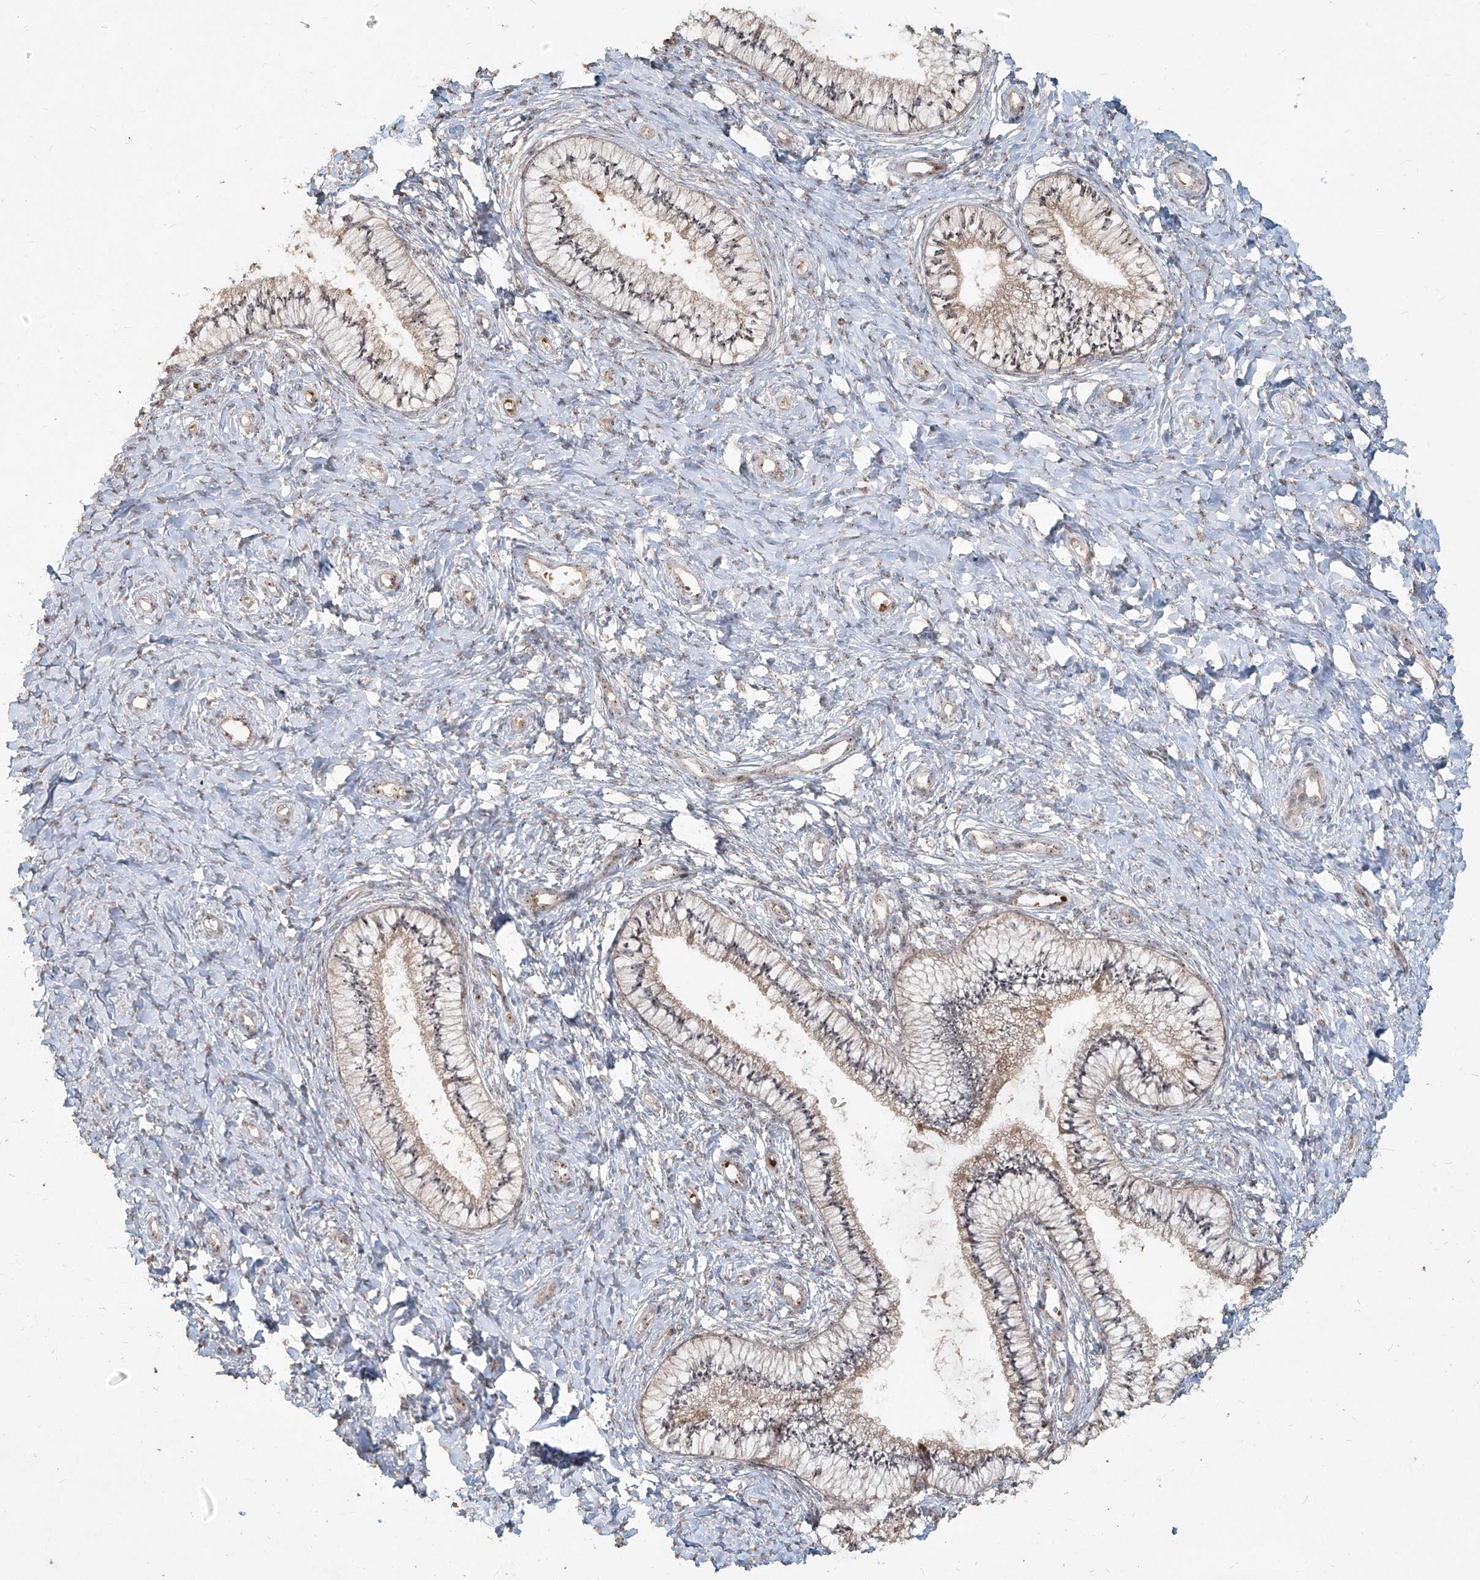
{"staining": {"intensity": "moderate", "quantity": "25%-75%", "location": "cytoplasmic/membranous,nuclear"}, "tissue": "cervix", "cell_type": "Glandular cells", "image_type": "normal", "snomed": [{"axis": "morphology", "description": "Normal tissue, NOS"}, {"axis": "topography", "description": "Cervix"}], "caption": "This is an image of immunohistochemistry staining of benign cervix, which shows moderate expression in the cytoplasmic/membranous,nuclear of glandular cells.", "gene": "BYSL", "patient": {"sex": "female", "age": 36}}